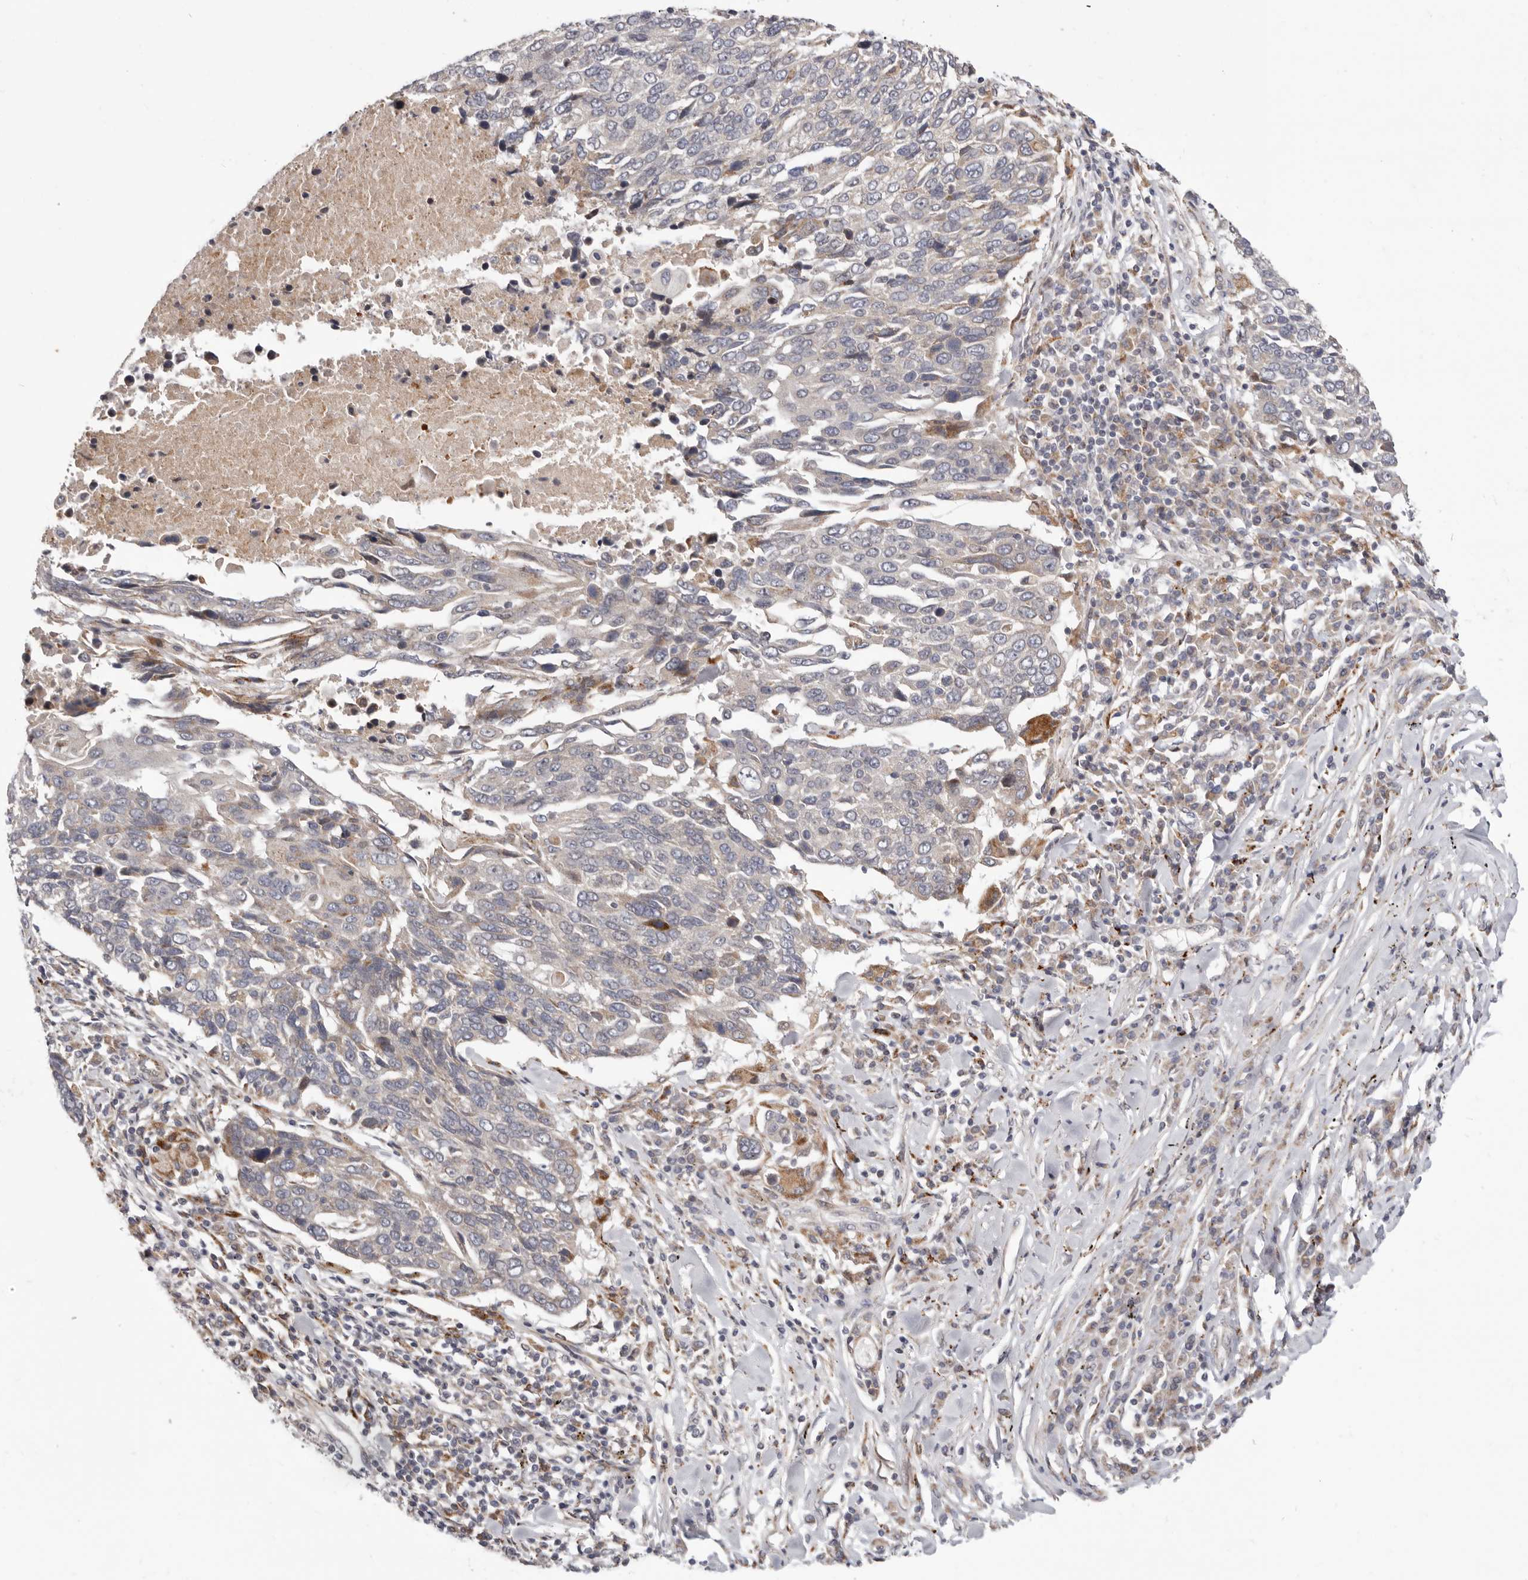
{"staining": {"intensity": "negative", "quantity": "none", "location": "none"}, "tissue": "lung cancer", "cell_type": "Tumor cells", "image_type": "cancer", "snomed": [{"axis": "morphology", "description": "Squamous cell carcinoma, NOS"}, {"axis": "topography", "description": "Lung"}], "caption": "This image is of lung squamous cell carcinoma stained with immunohistochemistry to label a protein in brown with the nuclei are counter-stained blue. There is no staining in tumor cells.", "gene": "TOR3A", "patient": {"sex": "male", "age": 66}}